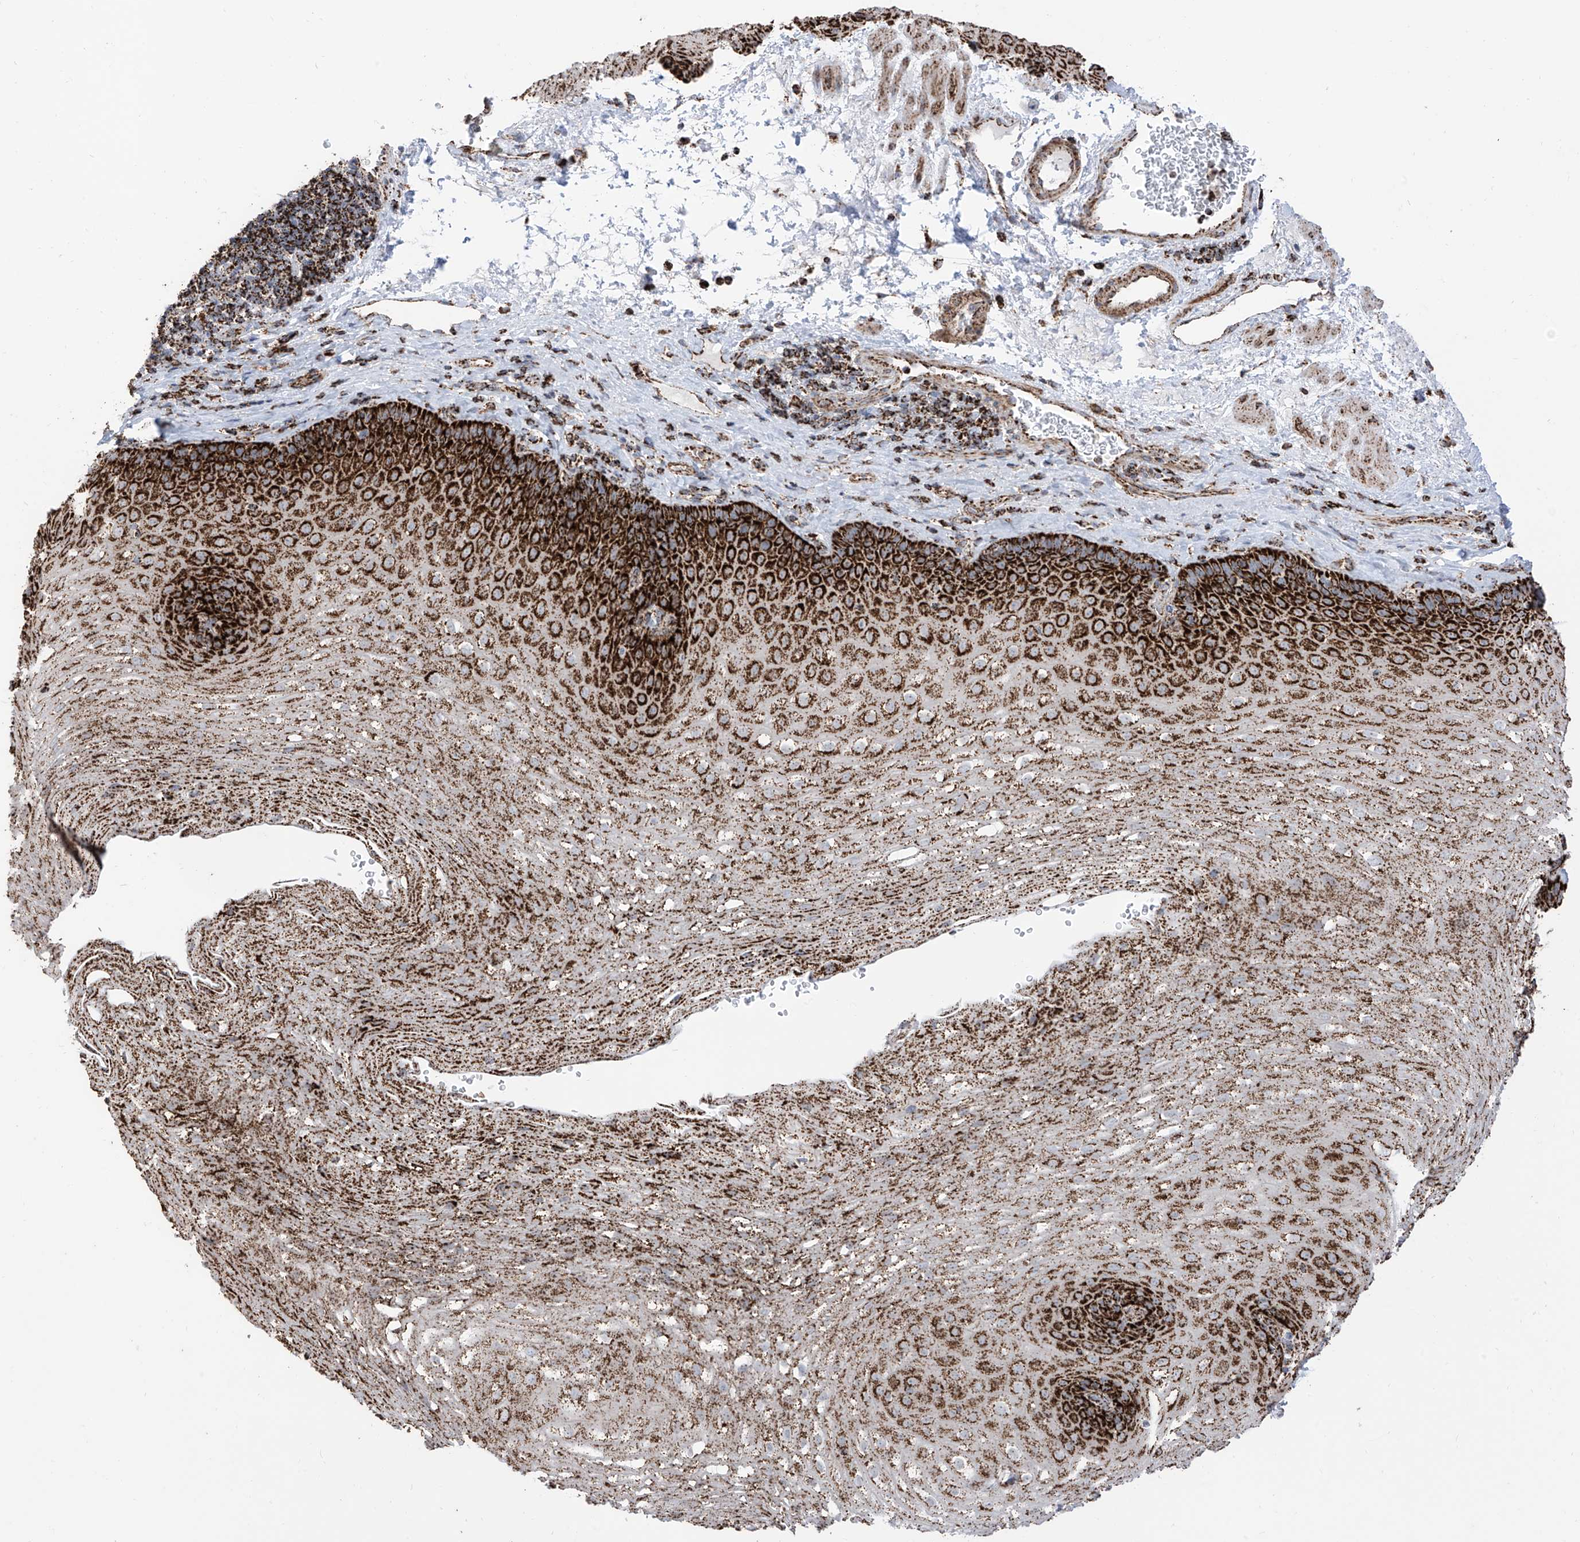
{"staining": {"intensity": "strong", "quantity": ">75%", "location": "cytoplasmic/membranous"}, "tissue": "esophagus", "cell_type": "Squamous epithelial cells", "image_type": "normal", "snomed": [{"axis": "morphology", "description": "Normal tissue, NOS"}, {"axis": "topography", "description": "Esophagus"}], "caption": "The micrograph shows a brown stain indicating the presence of a protein in the cytoplasmic/membranous of squamous epithelial cells in esophagus. The protein is stained brown, and the nuclei are stained in blue (DAB (3,3'-diaminobenzidine) IHC with brightfield microscopy, high magnification).", "gene": "COX5B", "patient": {"sex": "female", "age": 66}}